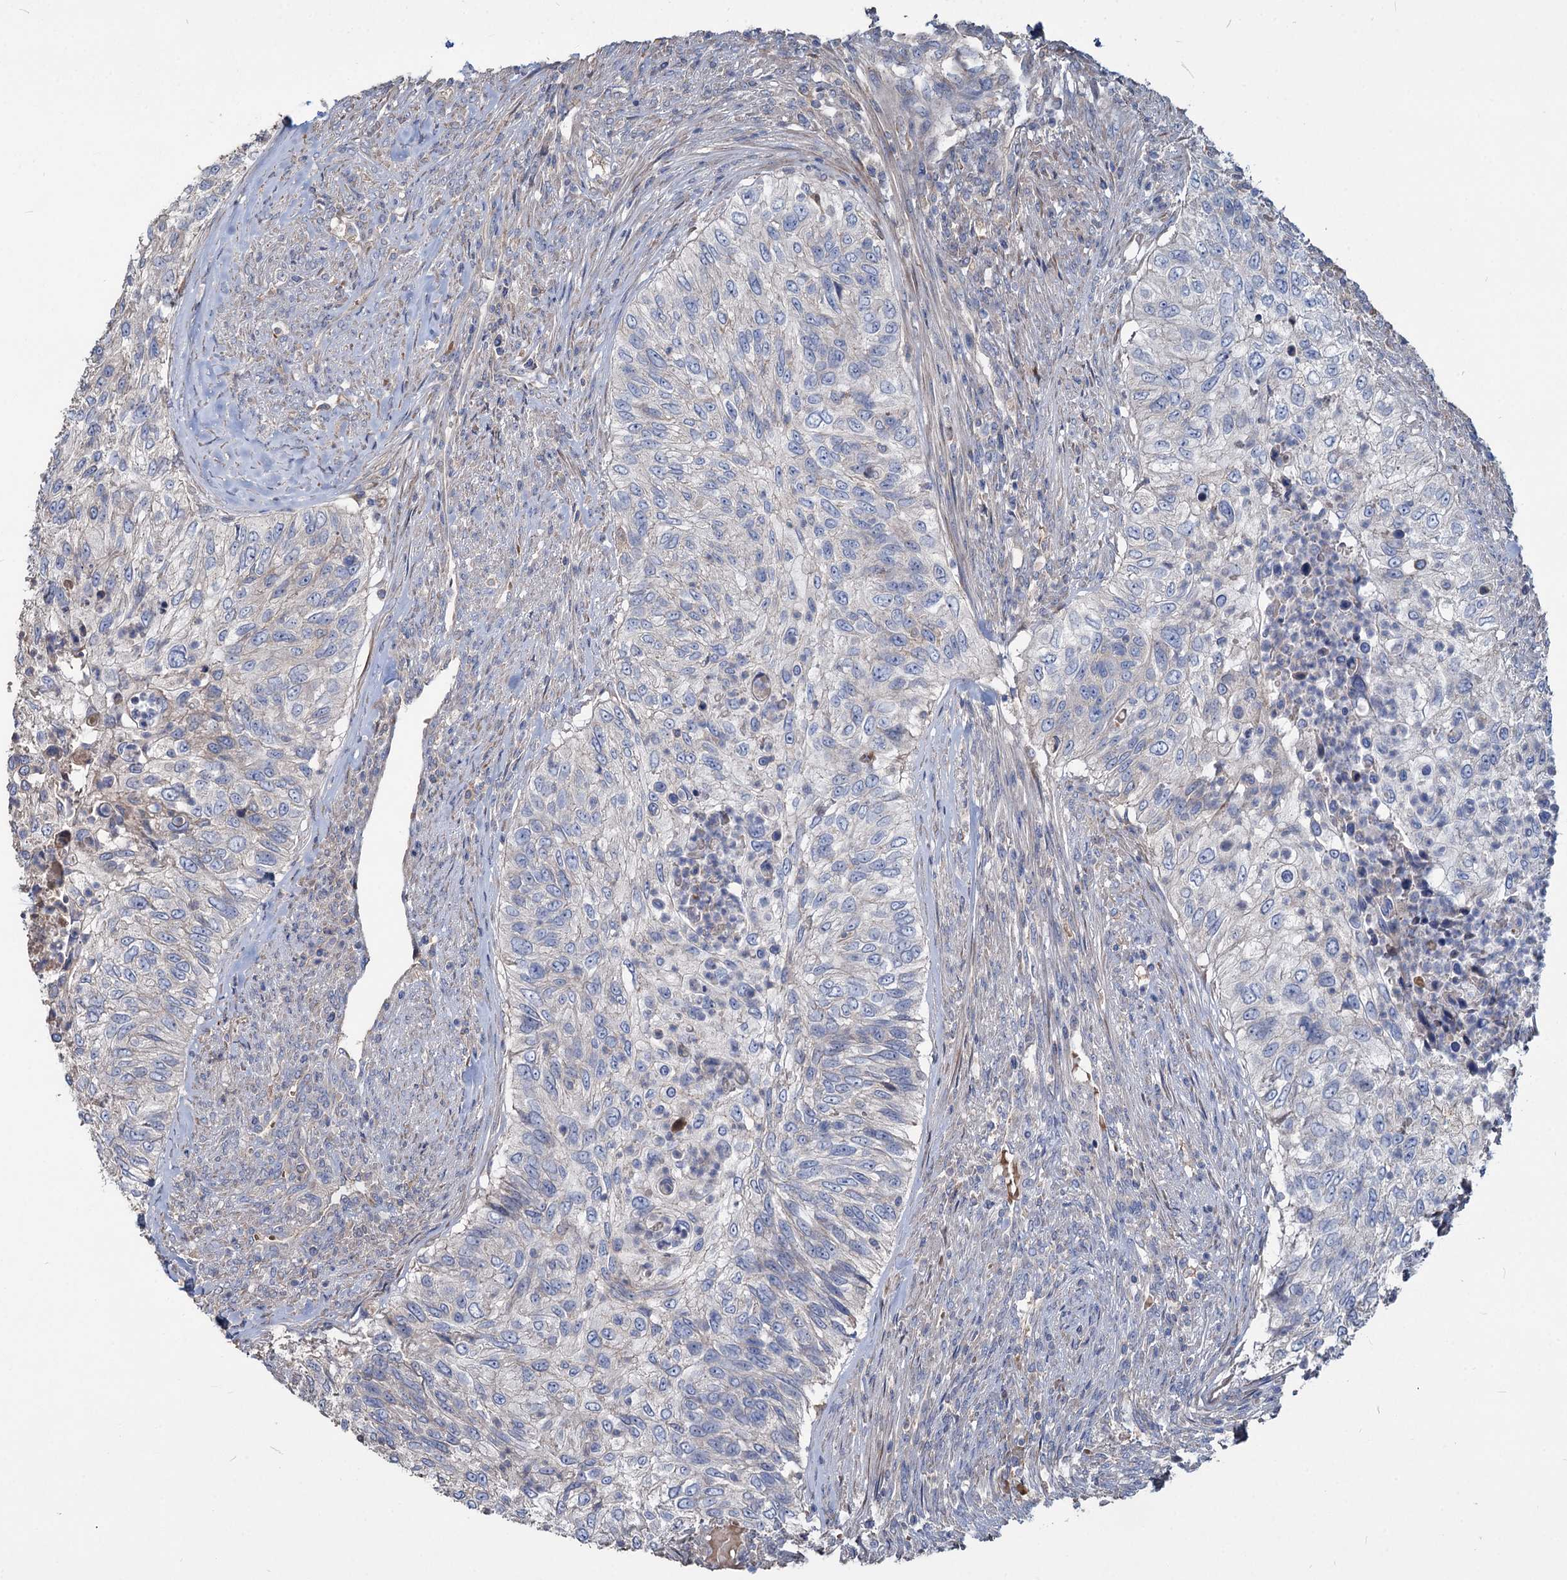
{"staining": {"intensity": "negative", "quantity": "none", "location": "none"}, "tissue": "urothelial cancer", "cell_type": "Tumor cells", "image_type": "cancer", "snomed": [{"axis": "morphology", "description": "Urothelial carcinoma, High grade"}, {"axis": "topography", "description": "Urinary bladder"}], "caption": "Immunohistochemistry (IHC) of human urothelial cancer displays no expression in tumor cells.", "gene": "URAD", "patient": {"sex": "female", "age": 60}}